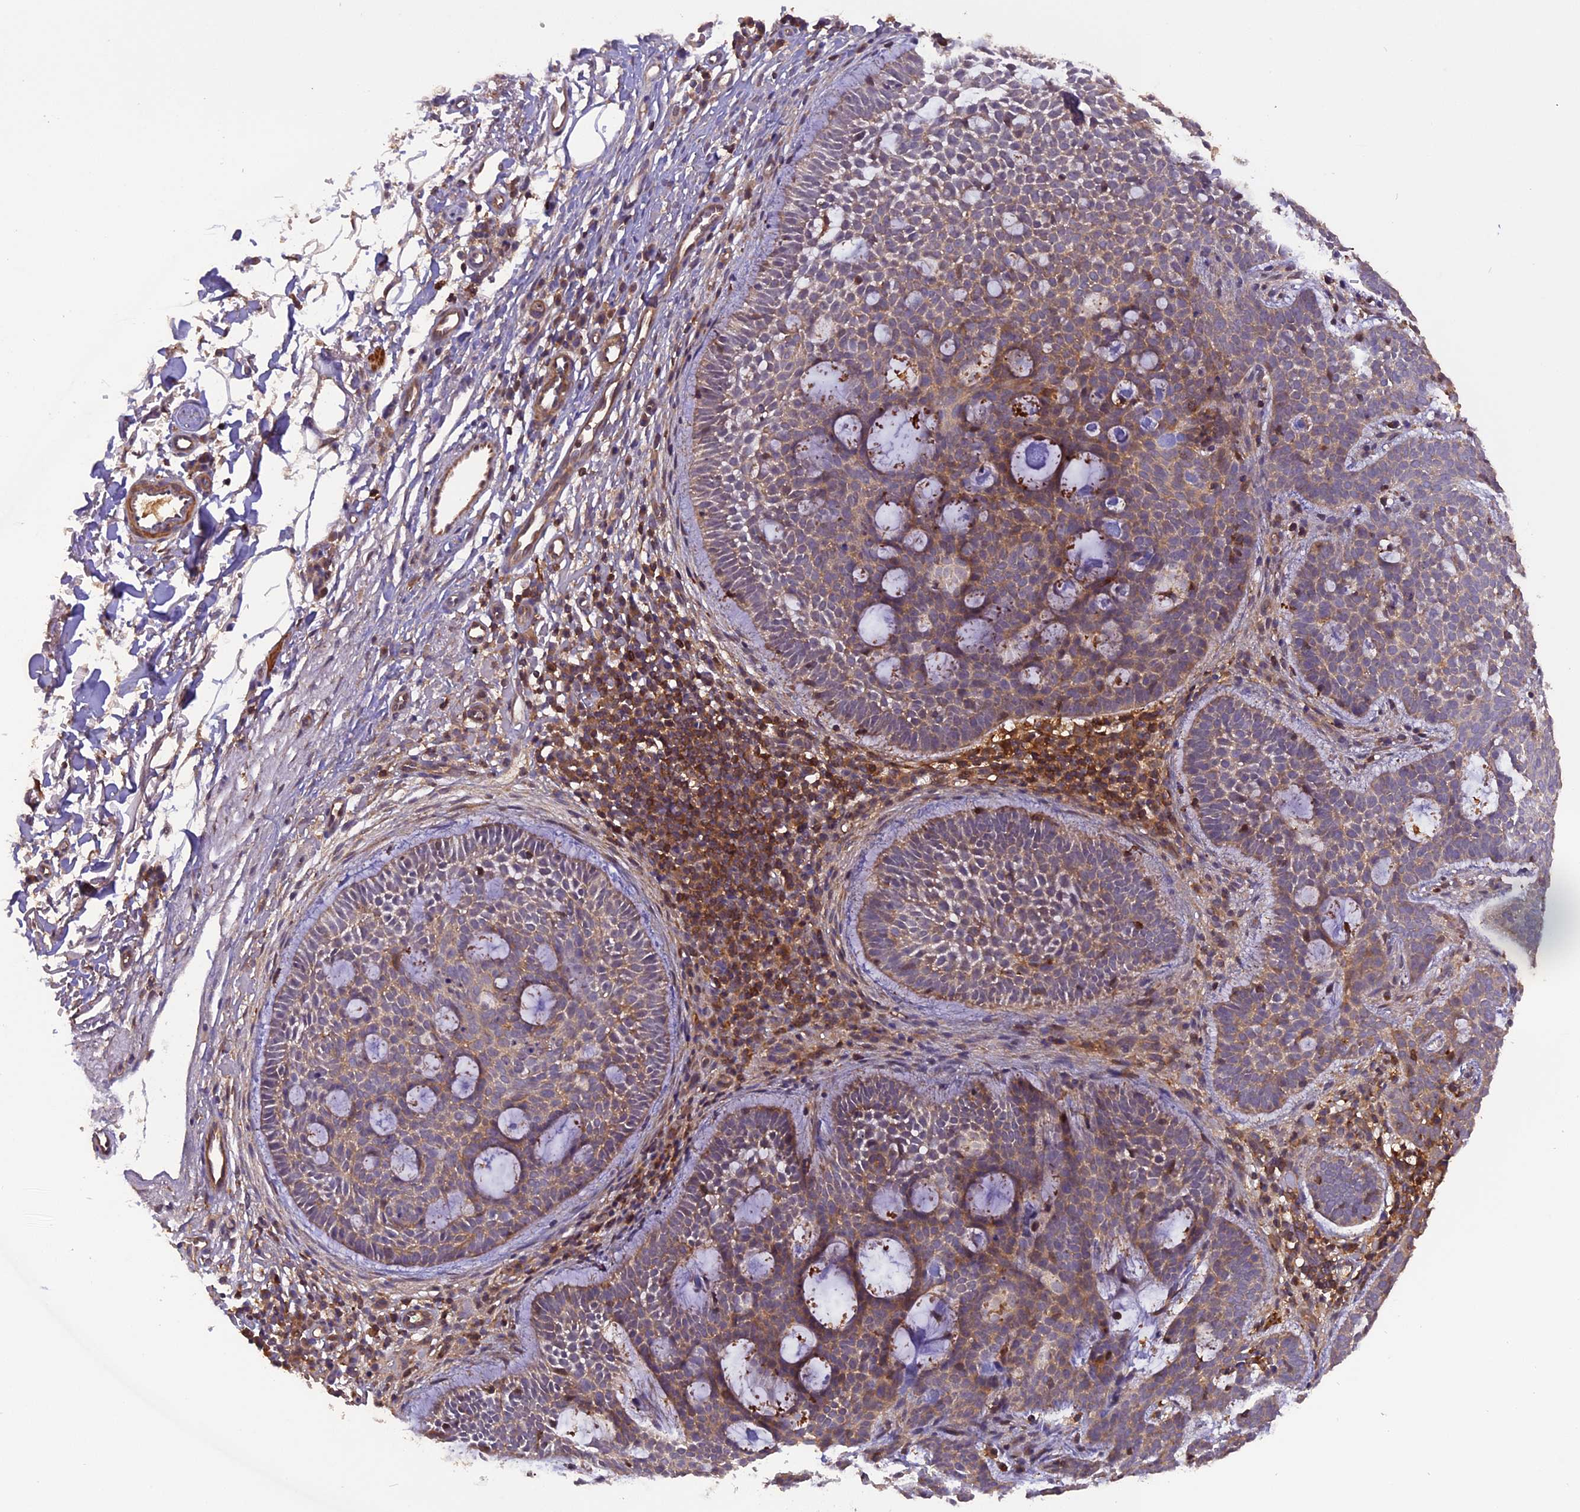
{"staining": {"intensity": "weak", "quantity": ">75%", "location": "cytoplasmic/membranous"}, "tissue": "skin cancer", "cell_type": "Tumor cells", "image_type": "cancer", "snomed": [{"axis": "morphology", "description": "Basal cell carcinoma"}, {"axis": "topography", "description": "Skin"}], "caption": "Immunohistochemical staining of skin basal cell carcinoma exhibits weak cytoplasmic/membranous protein expression in about >75% of tumor cells.", "gene": "STOML1", "patient": {"sex": "male", "age": 85}}